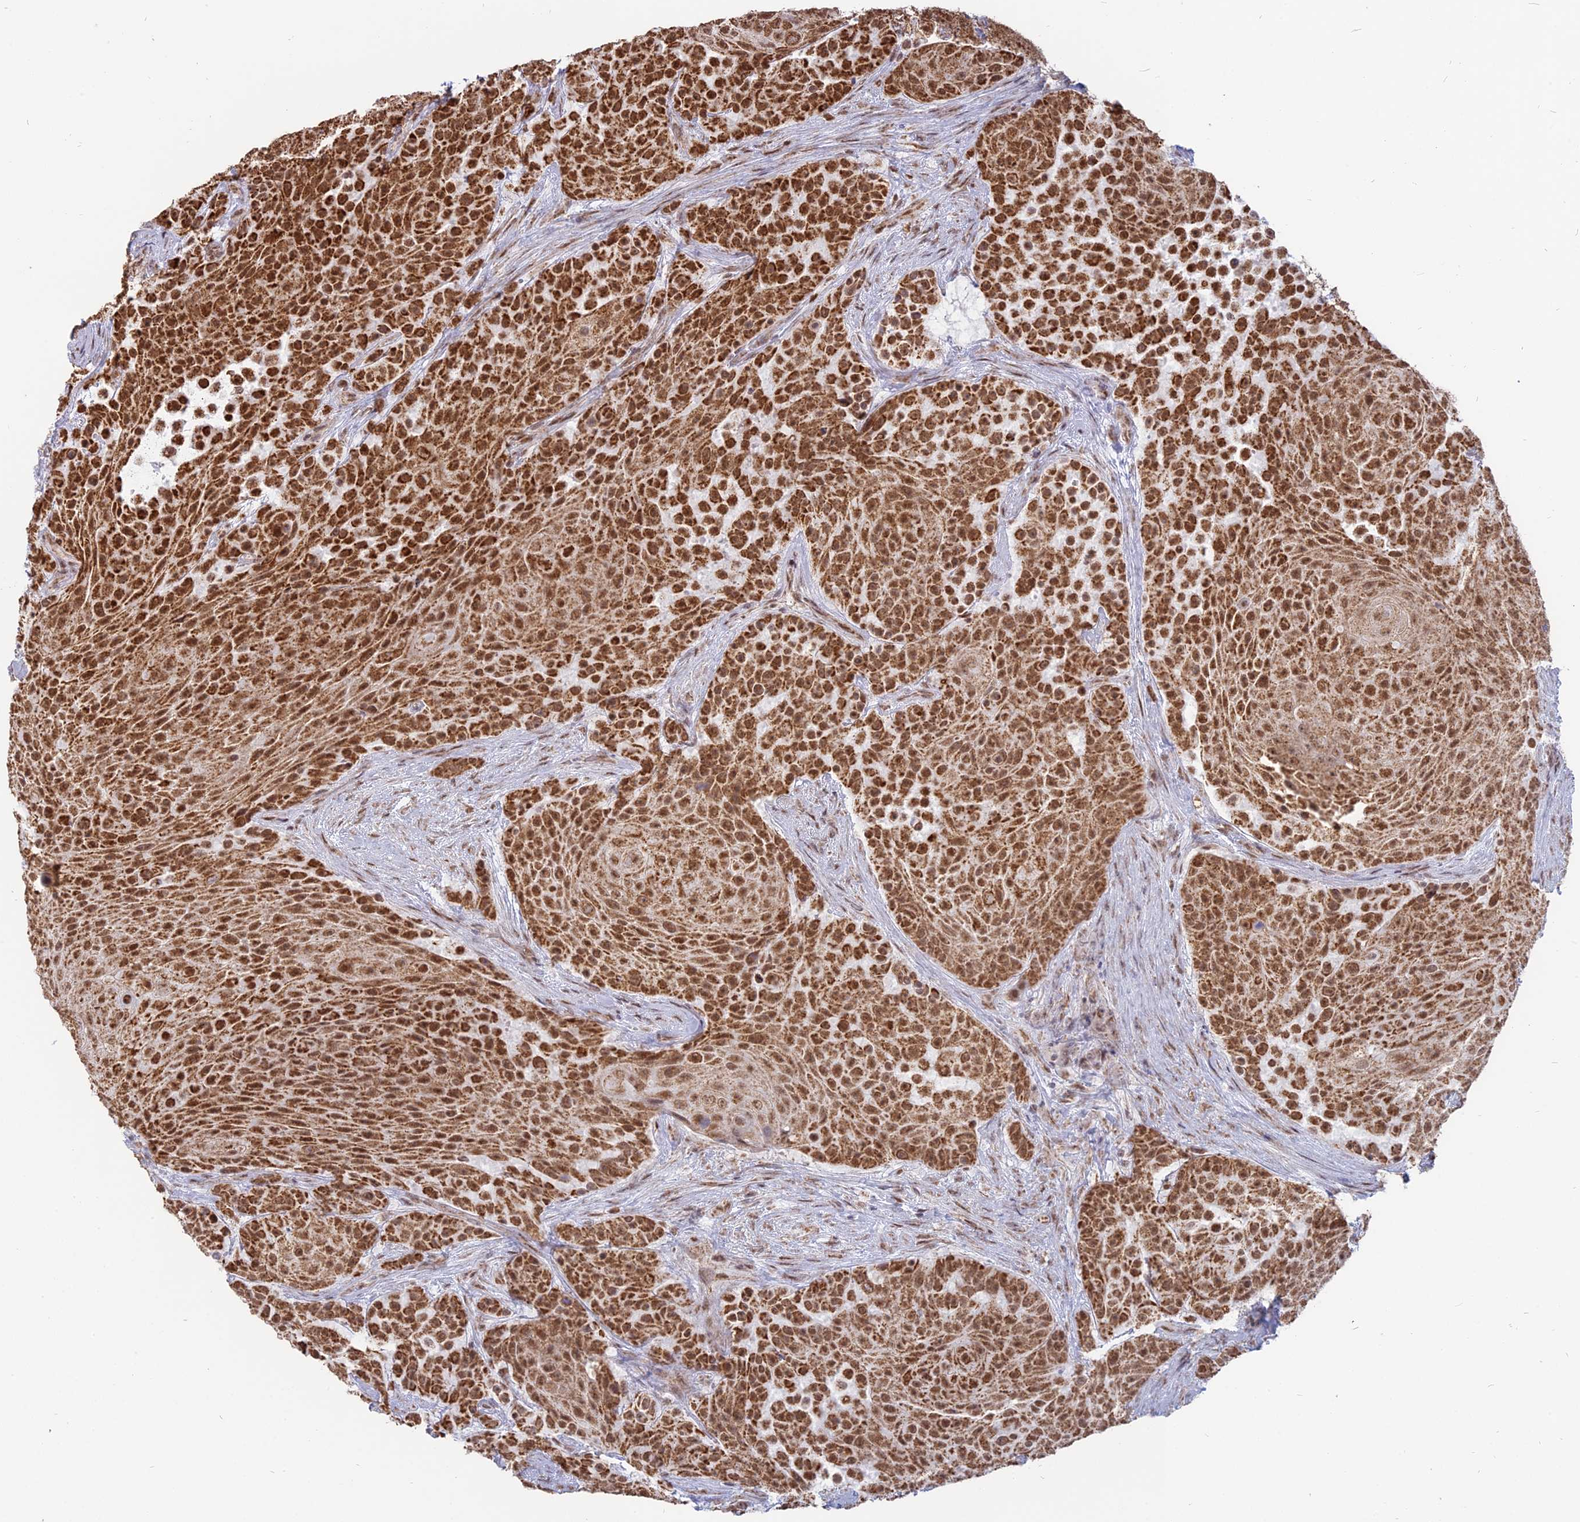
{"staining": {"intensity": "strong", "quantity": ">75%", "location": "nuclear"}, "tissue": "urothelial cancer", "cell_type": "Tumor cells", "image_type": "cancer", "snomed": [{"axis": "morphology", "description": "Urothelial carcinoma, High grade"}, {"axis": "topography", "description": "Urinary bladder"}], "caption": "This histopathology image reveals high-grade urothelial carcinoma stained with IHC to label a protein in brown. The nuclear of tumor cells show strong positivity for the protein. Nuclei are counter-stained blue.", "gene": "ARHGAP40", "patient": {"sex": "female", "age": 63}}